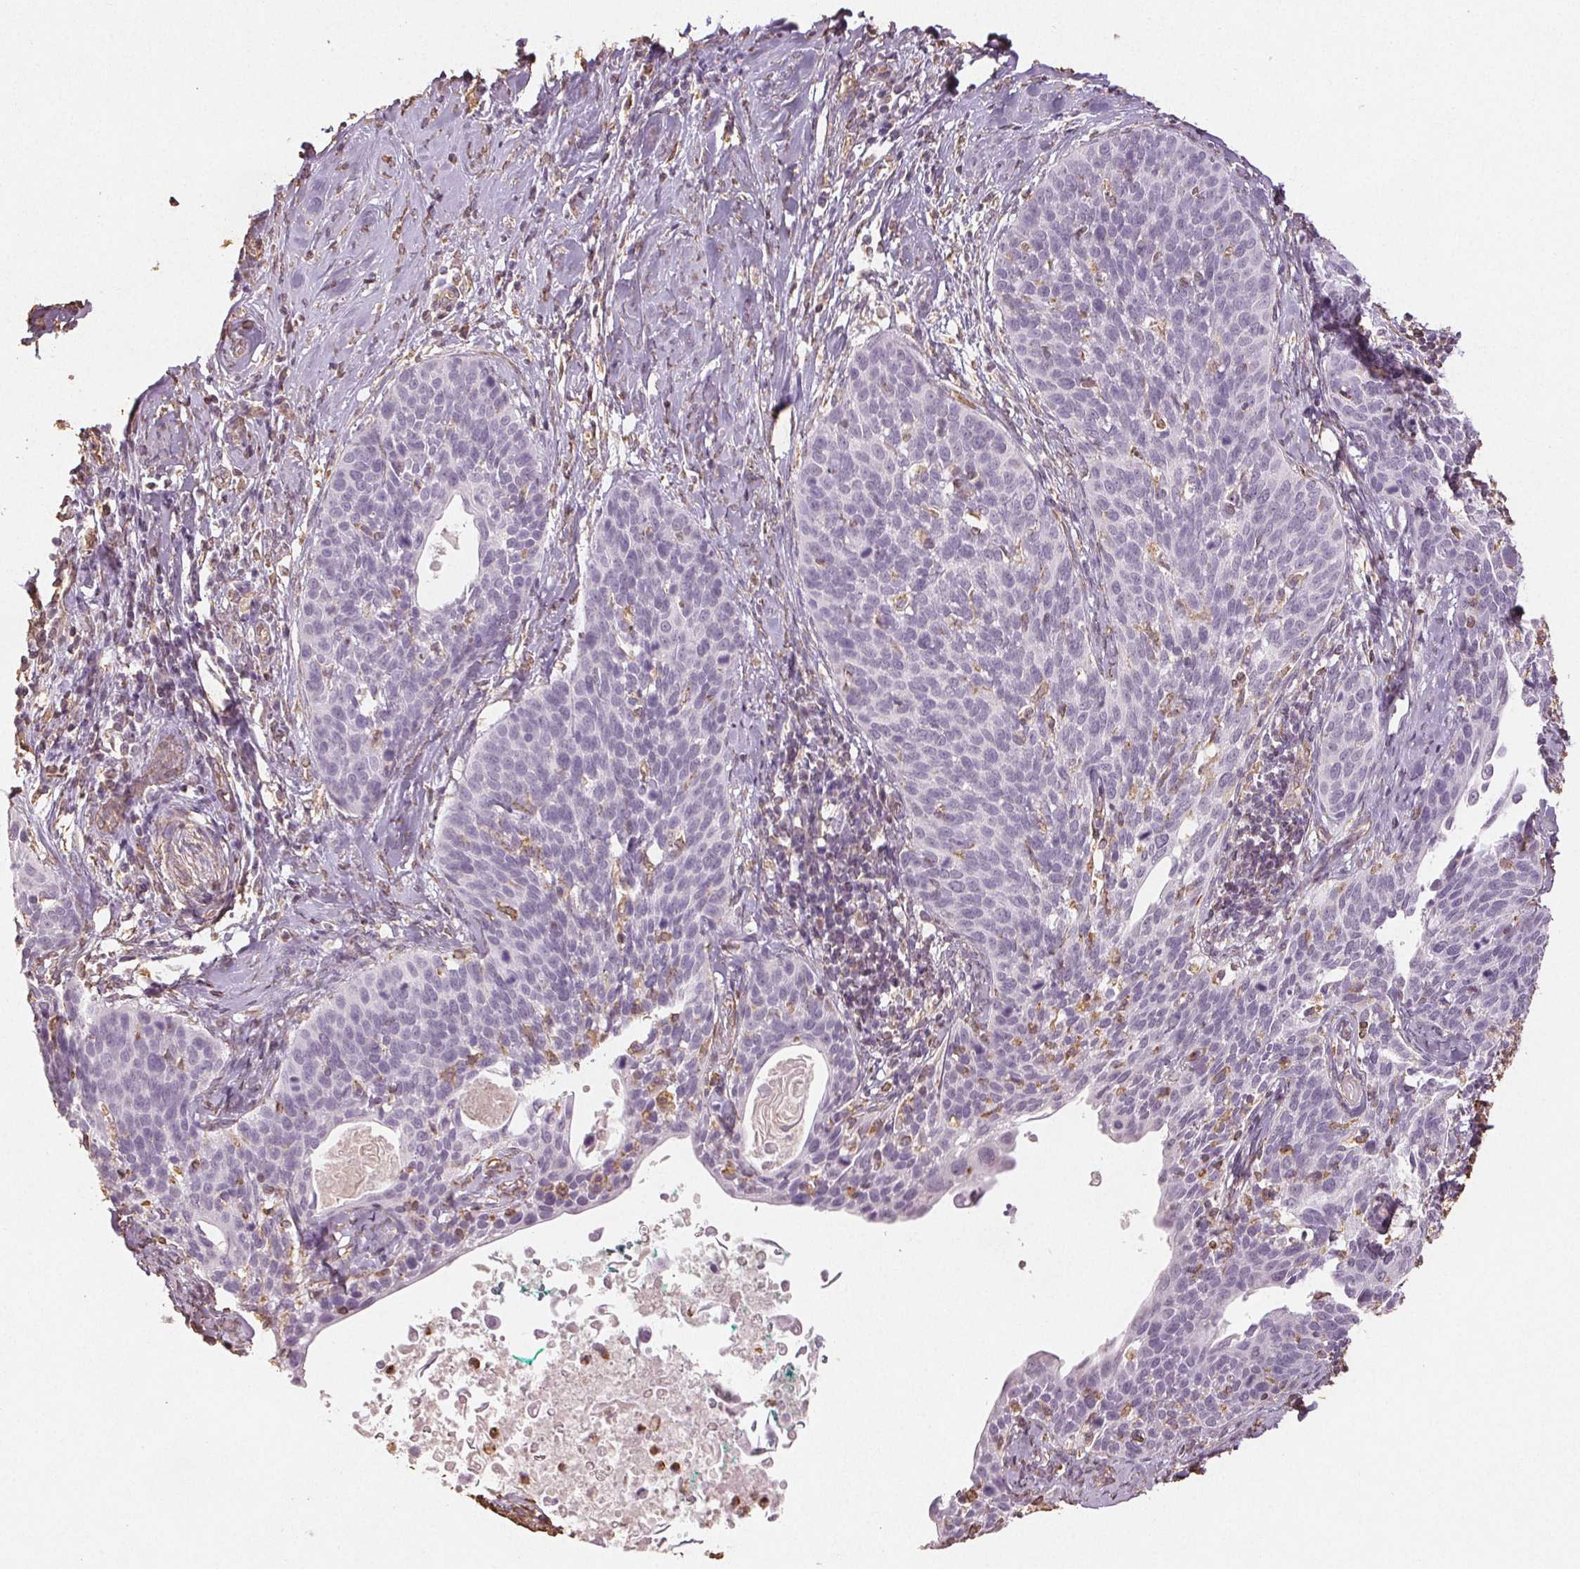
{"staining": {"intensity": "negative", "quantity": "none", "location": "none"}, "tissue": "cervical cancer", "cell_type": "Tumor cells", "image_type": "cancer", "snomed": [{"axis": "morphology", "description": "Squamous cell carcinoma, NOS"}, {"axis": "topography", "description": "Cervix"}], "caption": "Micrograph shows no significant protein staining in tumor cells of cervical cancer.", "gene": "COL7A1", "patient": {"sex": "female", "age": 69}}